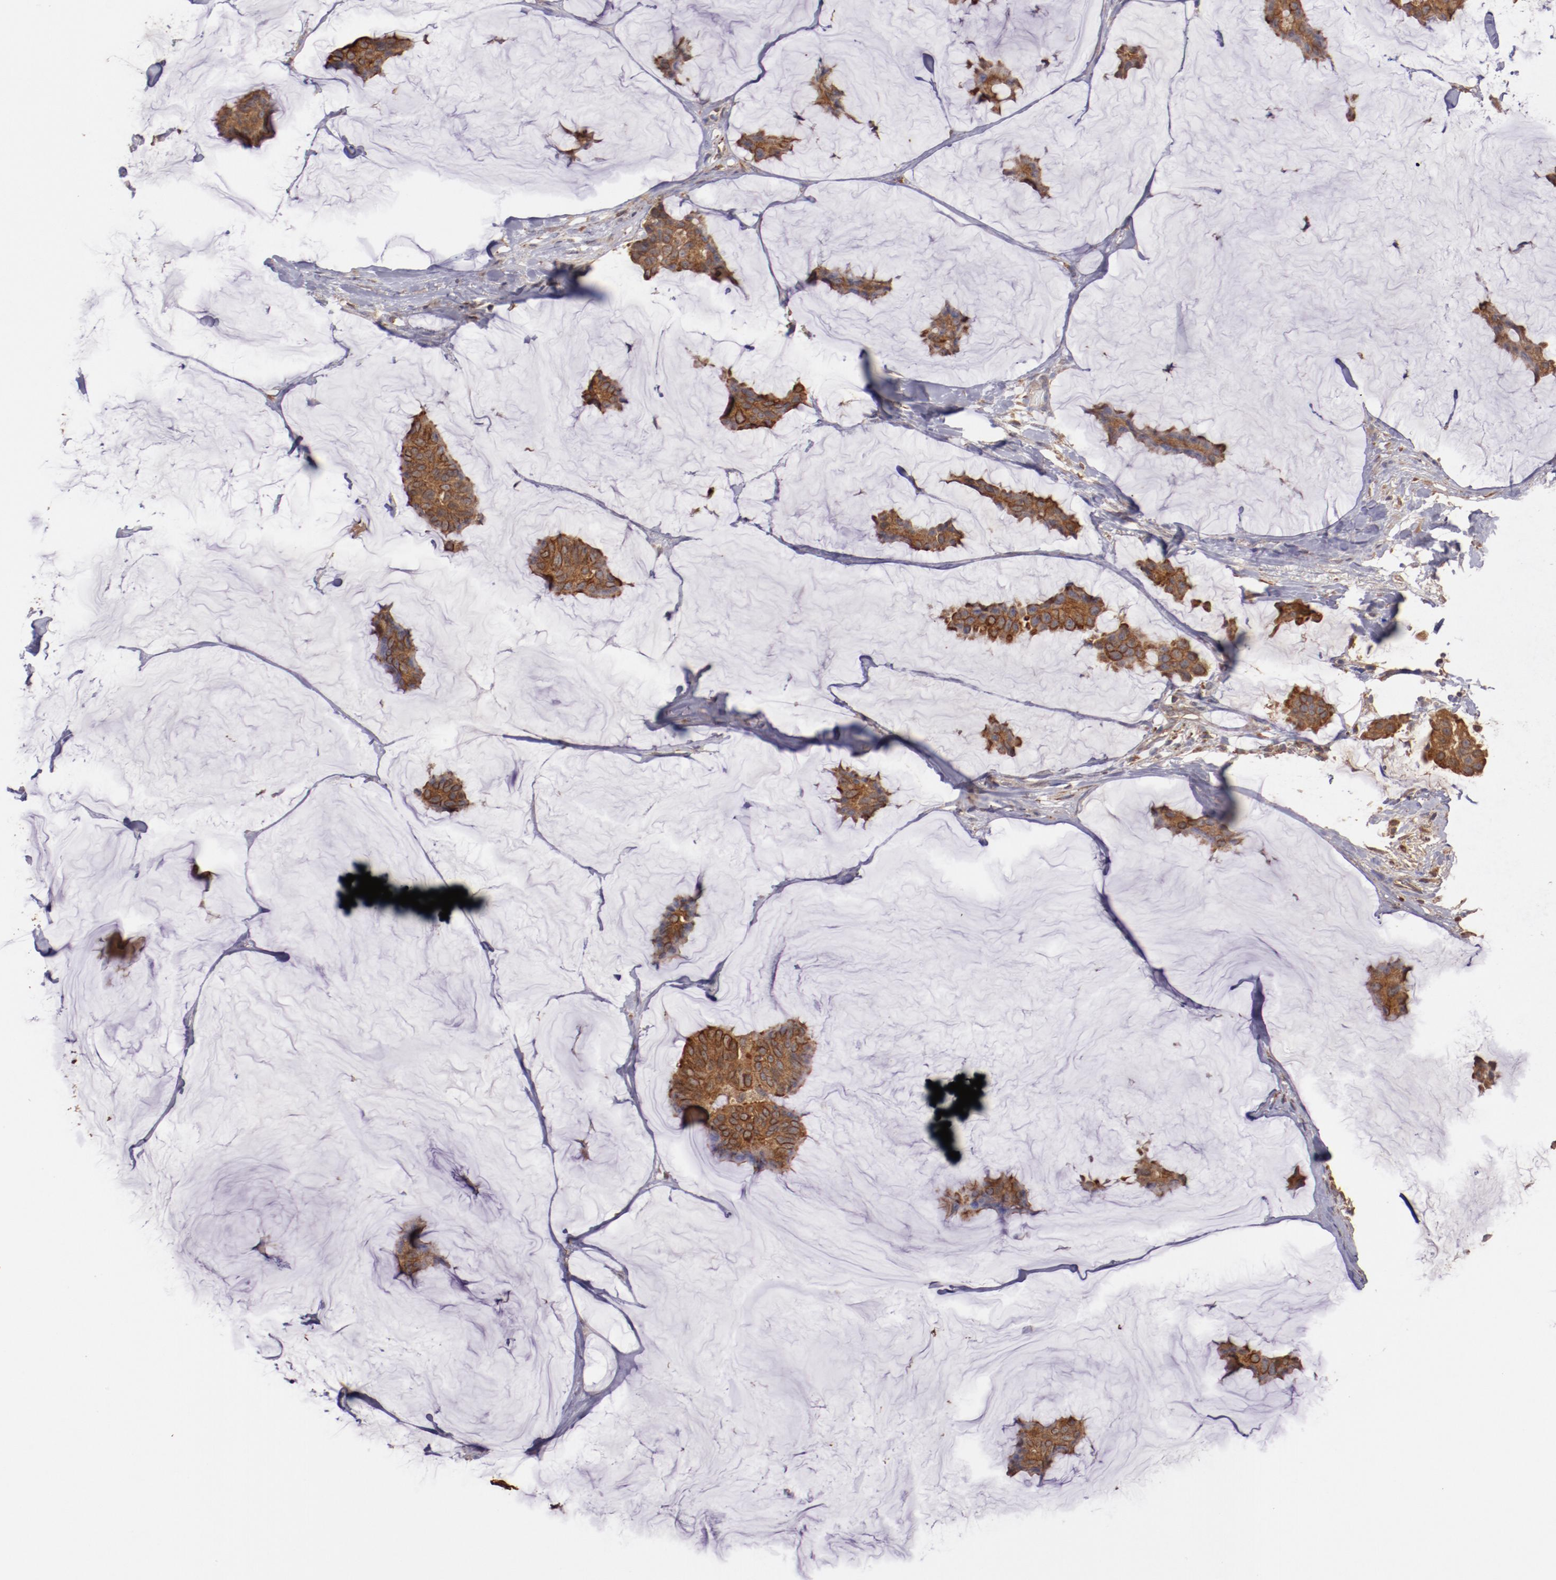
{"staining": {"intensity": "moderate", "quantity": ">75%", "location": "cytoplasmic/membranous"}, "tissue": "breast cancer", "cell_type": "Tumor cells", "image_type": "cancer", "snomed": [{"axis": "morphology", "description": "Duct carcinoma"}, {"axis": "topography", "description": "Breast"}], "caption": "Immunohistochemical staining of human breast cancer (intraductal carcinoma) demonstrates medium levels of moderate cytoplasmic/membranous expression in approximately >75% of tumor cells. The protein is stained brown, and the nuclei are stained in blue (DAB IHC with brightfield microscopy, high magnification).", "gene": "SRRD", "patient": {"sex": "female", "age": 93}}